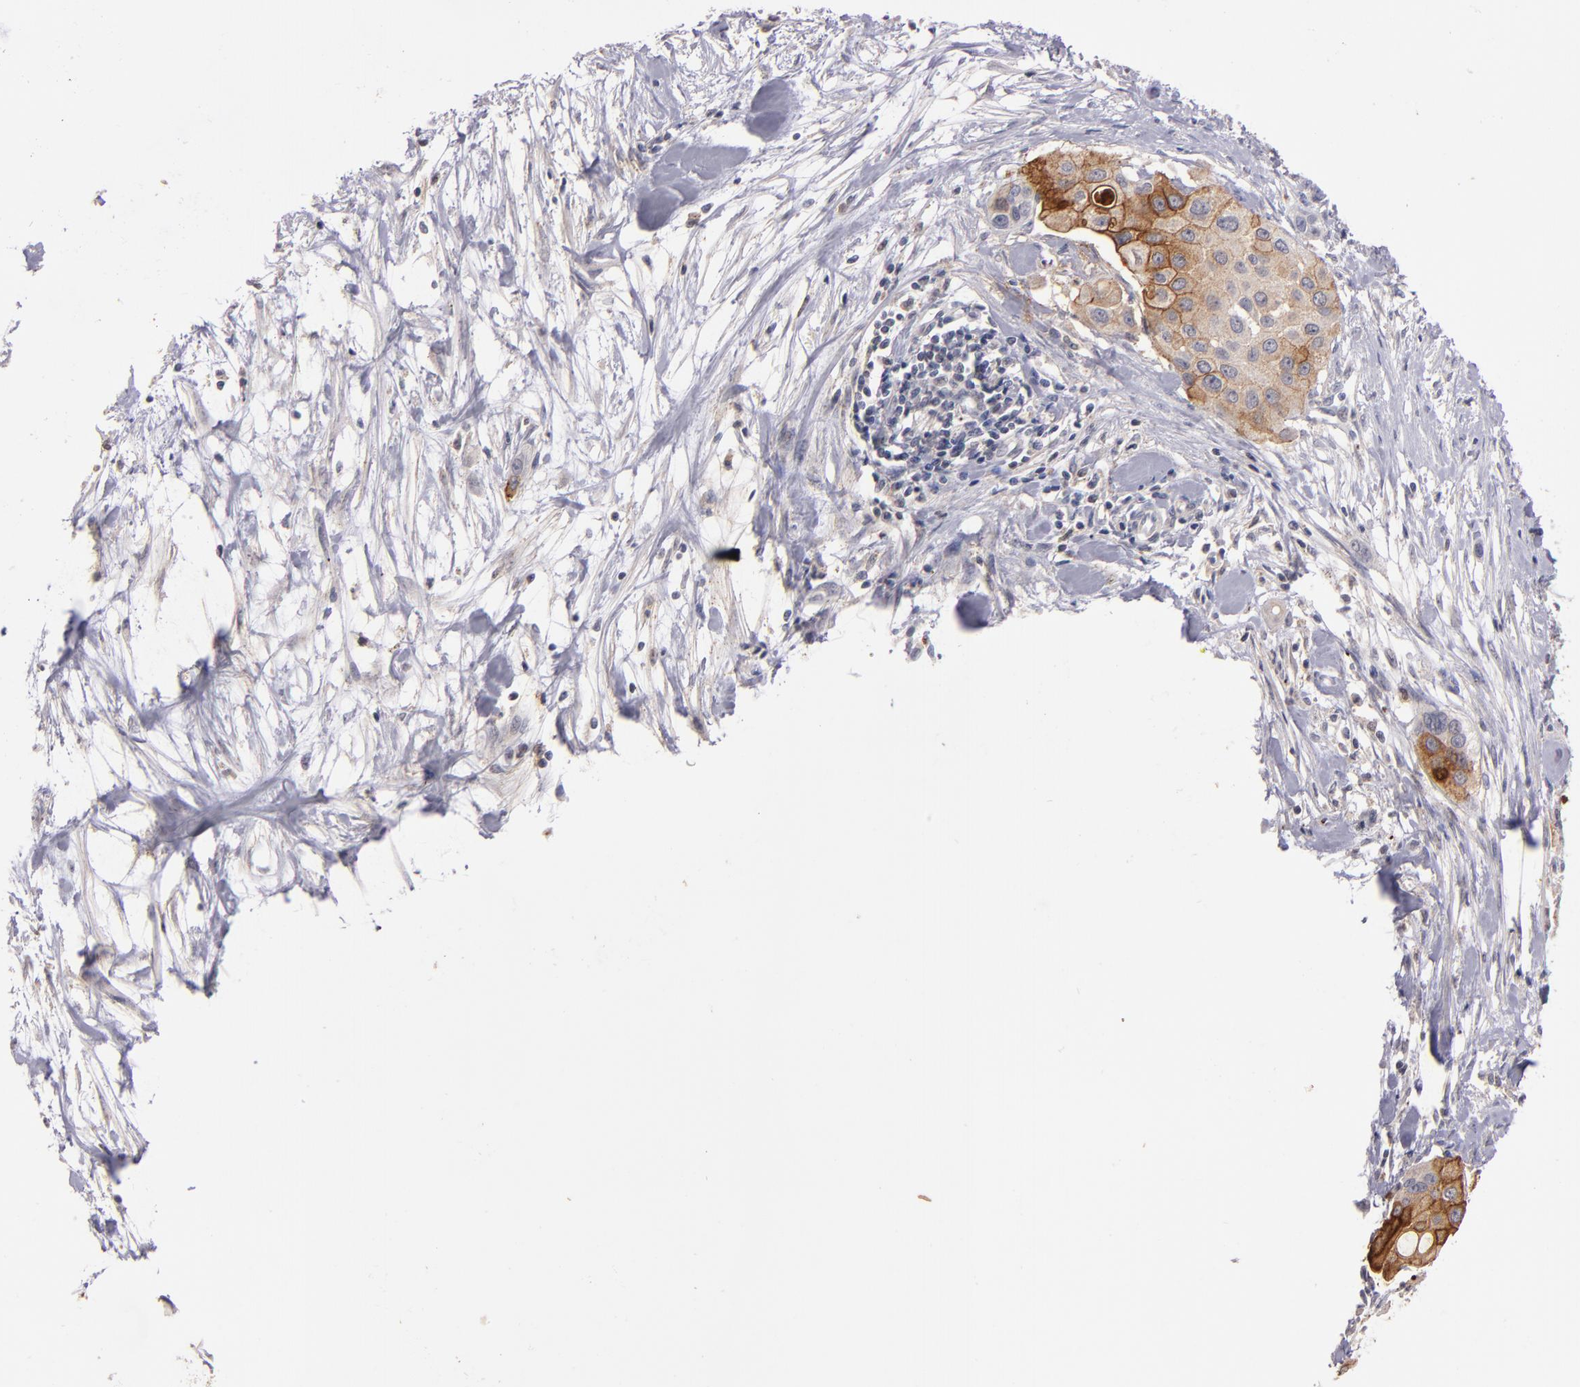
{"staining": {"intensity": "moderate", "quantity": ">75%", "location": "cytoplasmic/membranous"}, "tissue": "pancreatic cancer", "cell_type": "Tumor cells", "image_type": "cancer", "snomed": [{"axis": "morphology", "description": "Adenocarcinoma, NOS"}, {"axis": "topography", "description": "Pancreas"}], "caption": "Approximately >75% of tumor cells in adenocarcinoma (pancreatic) exhibit moderate cytoplasmic/membranous protein positivity as visualized by brown immunohistochemical staining.", "gene": "SYP", "patient": {"sex": "female", "age": 60}}